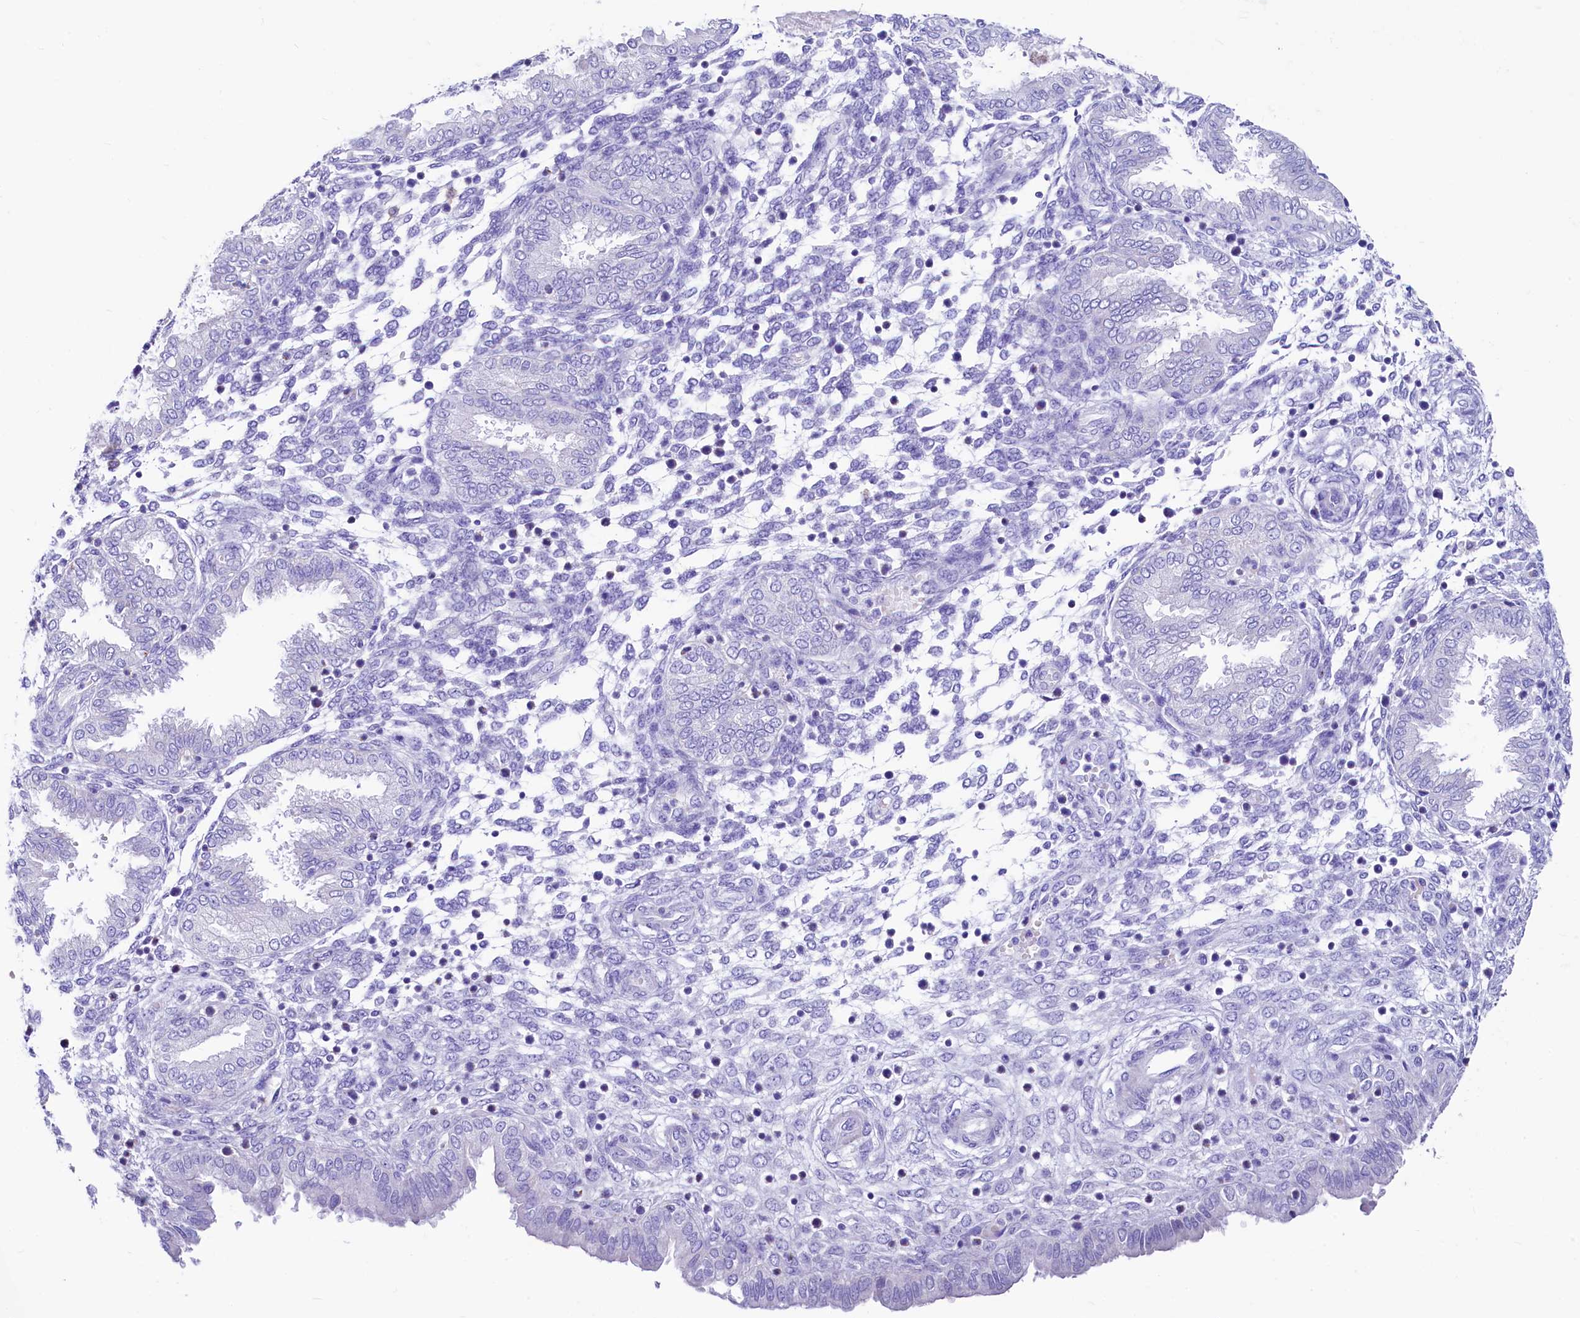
{"staining": {"intensity": "negative", "quantity": "none", "location": "none"}, "tissue": "endometrium", "cell_type": "Cells in endometrial stroma", "image_type": "normal", "snomed": [{"axis": "morphology", "description": "Normal tissue, NOS"}, {"axis": "topography", "description": "Endometrium"}], "caption": "A micrograph of endometrium stained for a protein demonstrates no brown staining in cells in endometrial stroma. (DAB IHC visualized using brightfield microscopy, high magnification).", "gene": "RBP3", "patient": {"sex": "female", "age": 33}}